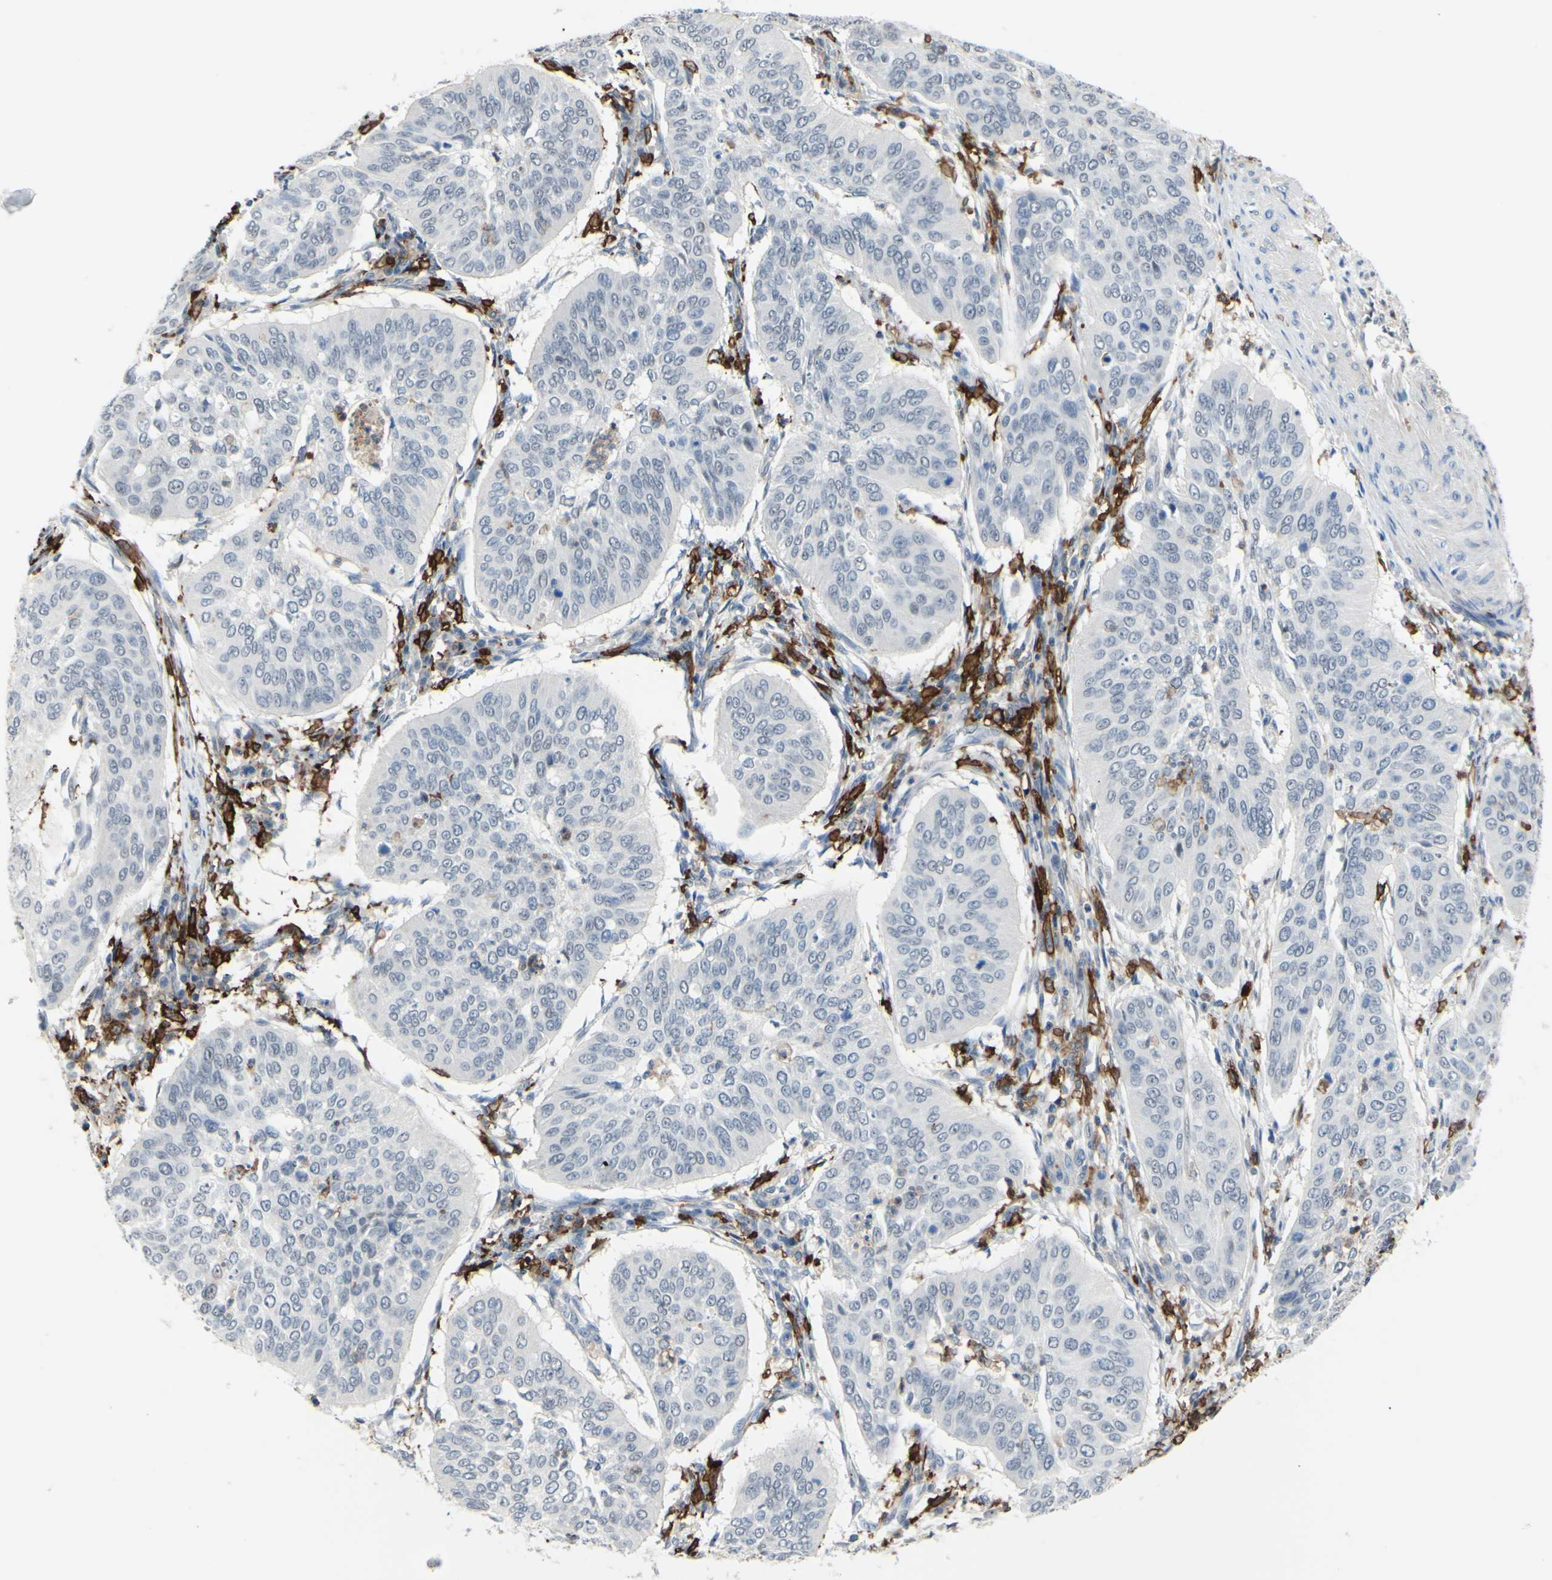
{"staining": {"intensity": "negative", "quantity": "none", "location": "none"}, "tissue": "cervical cancer", "cell_type": "Tumor cells", "image_type": "cancer", "snomed": [{"axis": "morphology", "description": "Normal tissue, NOS"}, {"axis": "morphology", "description": "Squamous cell carcinoma, NOS"}, {"axis": "topography", "description": "Cervix"}], "caption": "This is an immunohistochemistry image of human cervical cancer (squamous cell carcinoma). There is no staining in tumor cells.", "gene": "FCGR2A", "patient": {"sex": "female", "age": 39}}